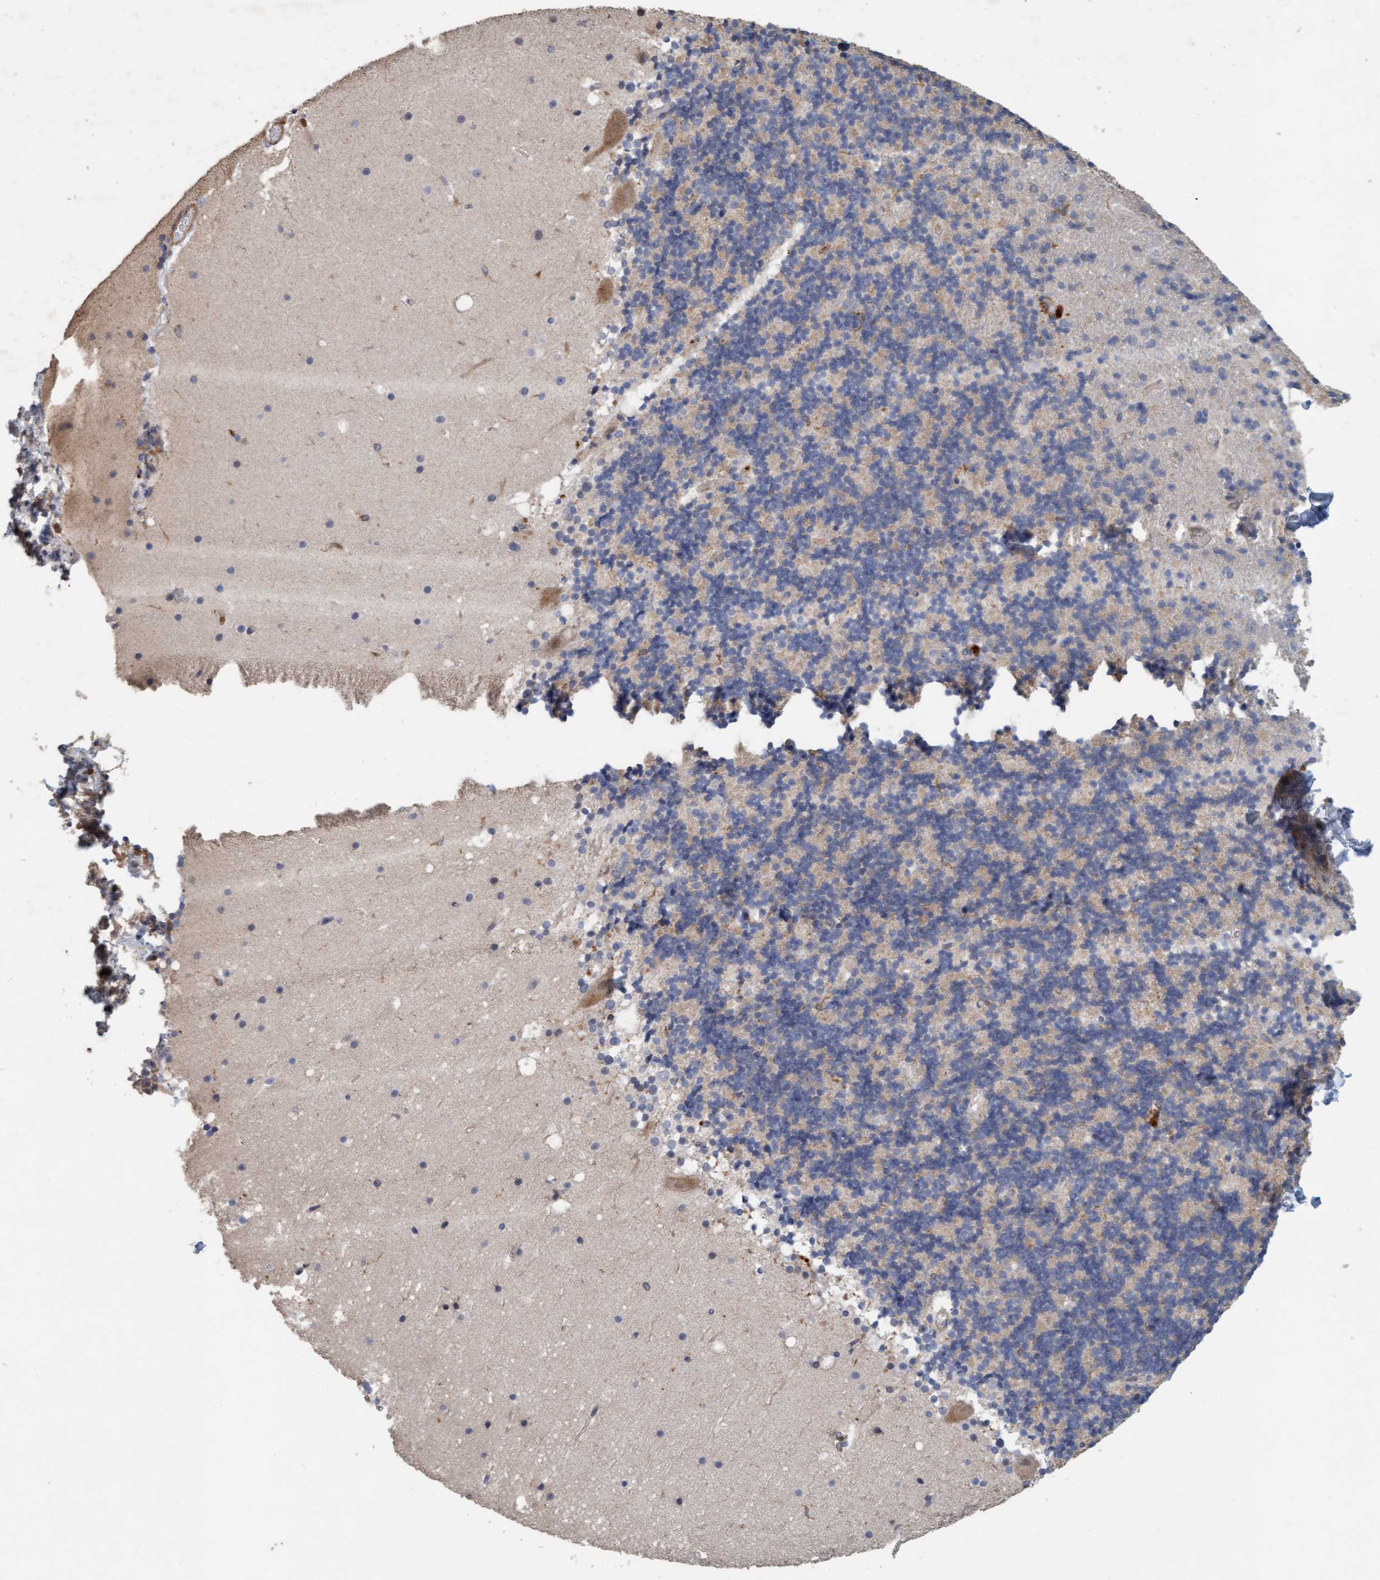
{"staining": {"intensity": "weak", "quantity": "25%-75%", "location": "cytoplasmic/membranous"}, "tissue": "cerebellum", "cell_type": "Cells in granular layer", "image_type": "normal", "snomed": [{"axis": "morphology", "description": "Normal tissue, NOS"}, {"axis": "topography", "description": "Cerebellum"}], "caption": "Protein expression analysis of benign cerebellum shows weak cytoplasmic/membranous positivity in approximately 25%-75% of cells in granular layer. Nuclei are stained in blue.", "gene": "LONRF1", "patient": {"sex": "male", "age": 57}}